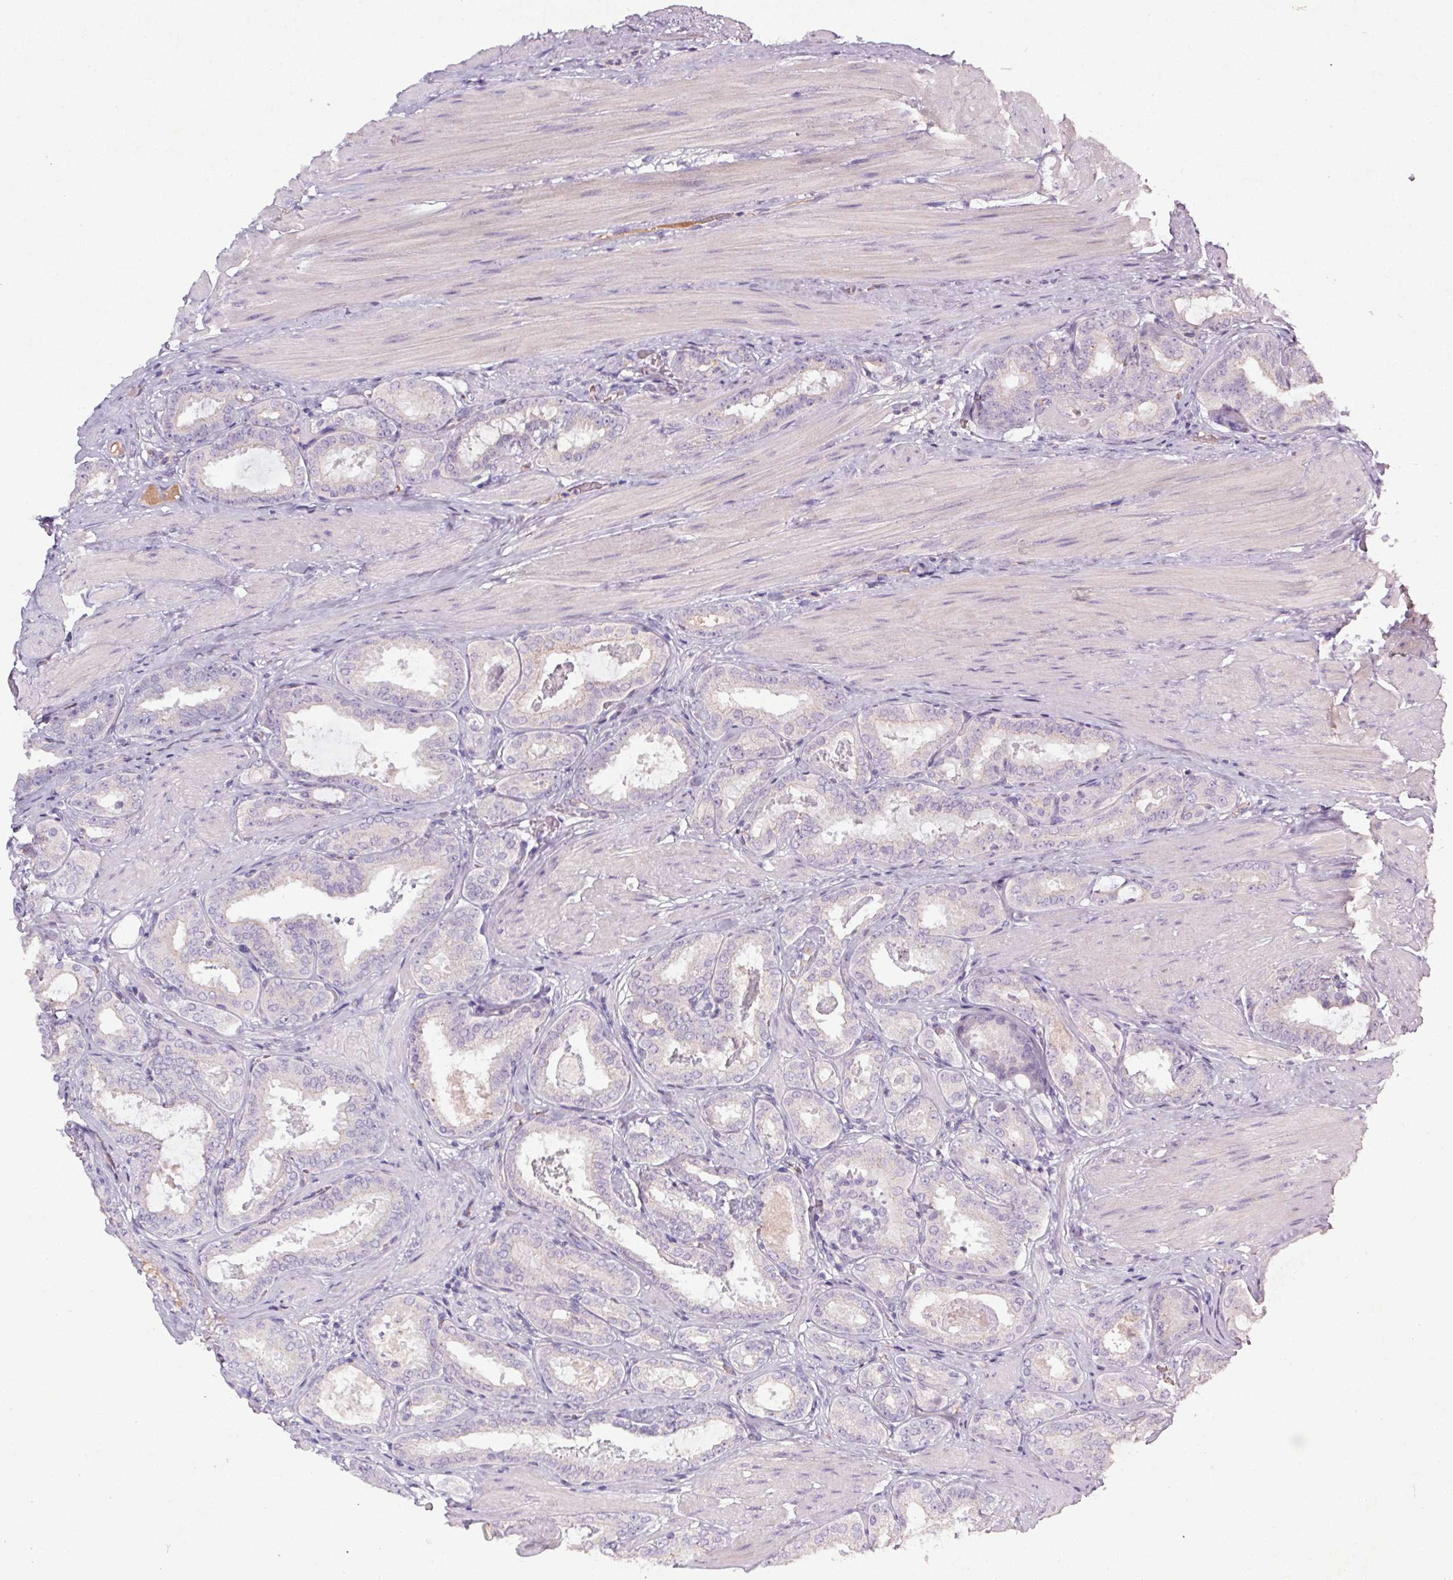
{"staining": {"intensity": "negative", "quantity": "none", "location": "none"}, "tissue": "prostate cancer", "cell_type": "Tumor cells", "image_type": "cancer", "snomed": [{"axis": "morphology", "description": "Adenocarcinoma, High grade"}, {"axis": "topography", "description": "Prostate"}], "caption": "Tumor cells show no significant protein staining in adenocarcinoma (high-grade) (prostate).", "gene": "APOC4", "patient": {"sex": "male", "age": 63}}